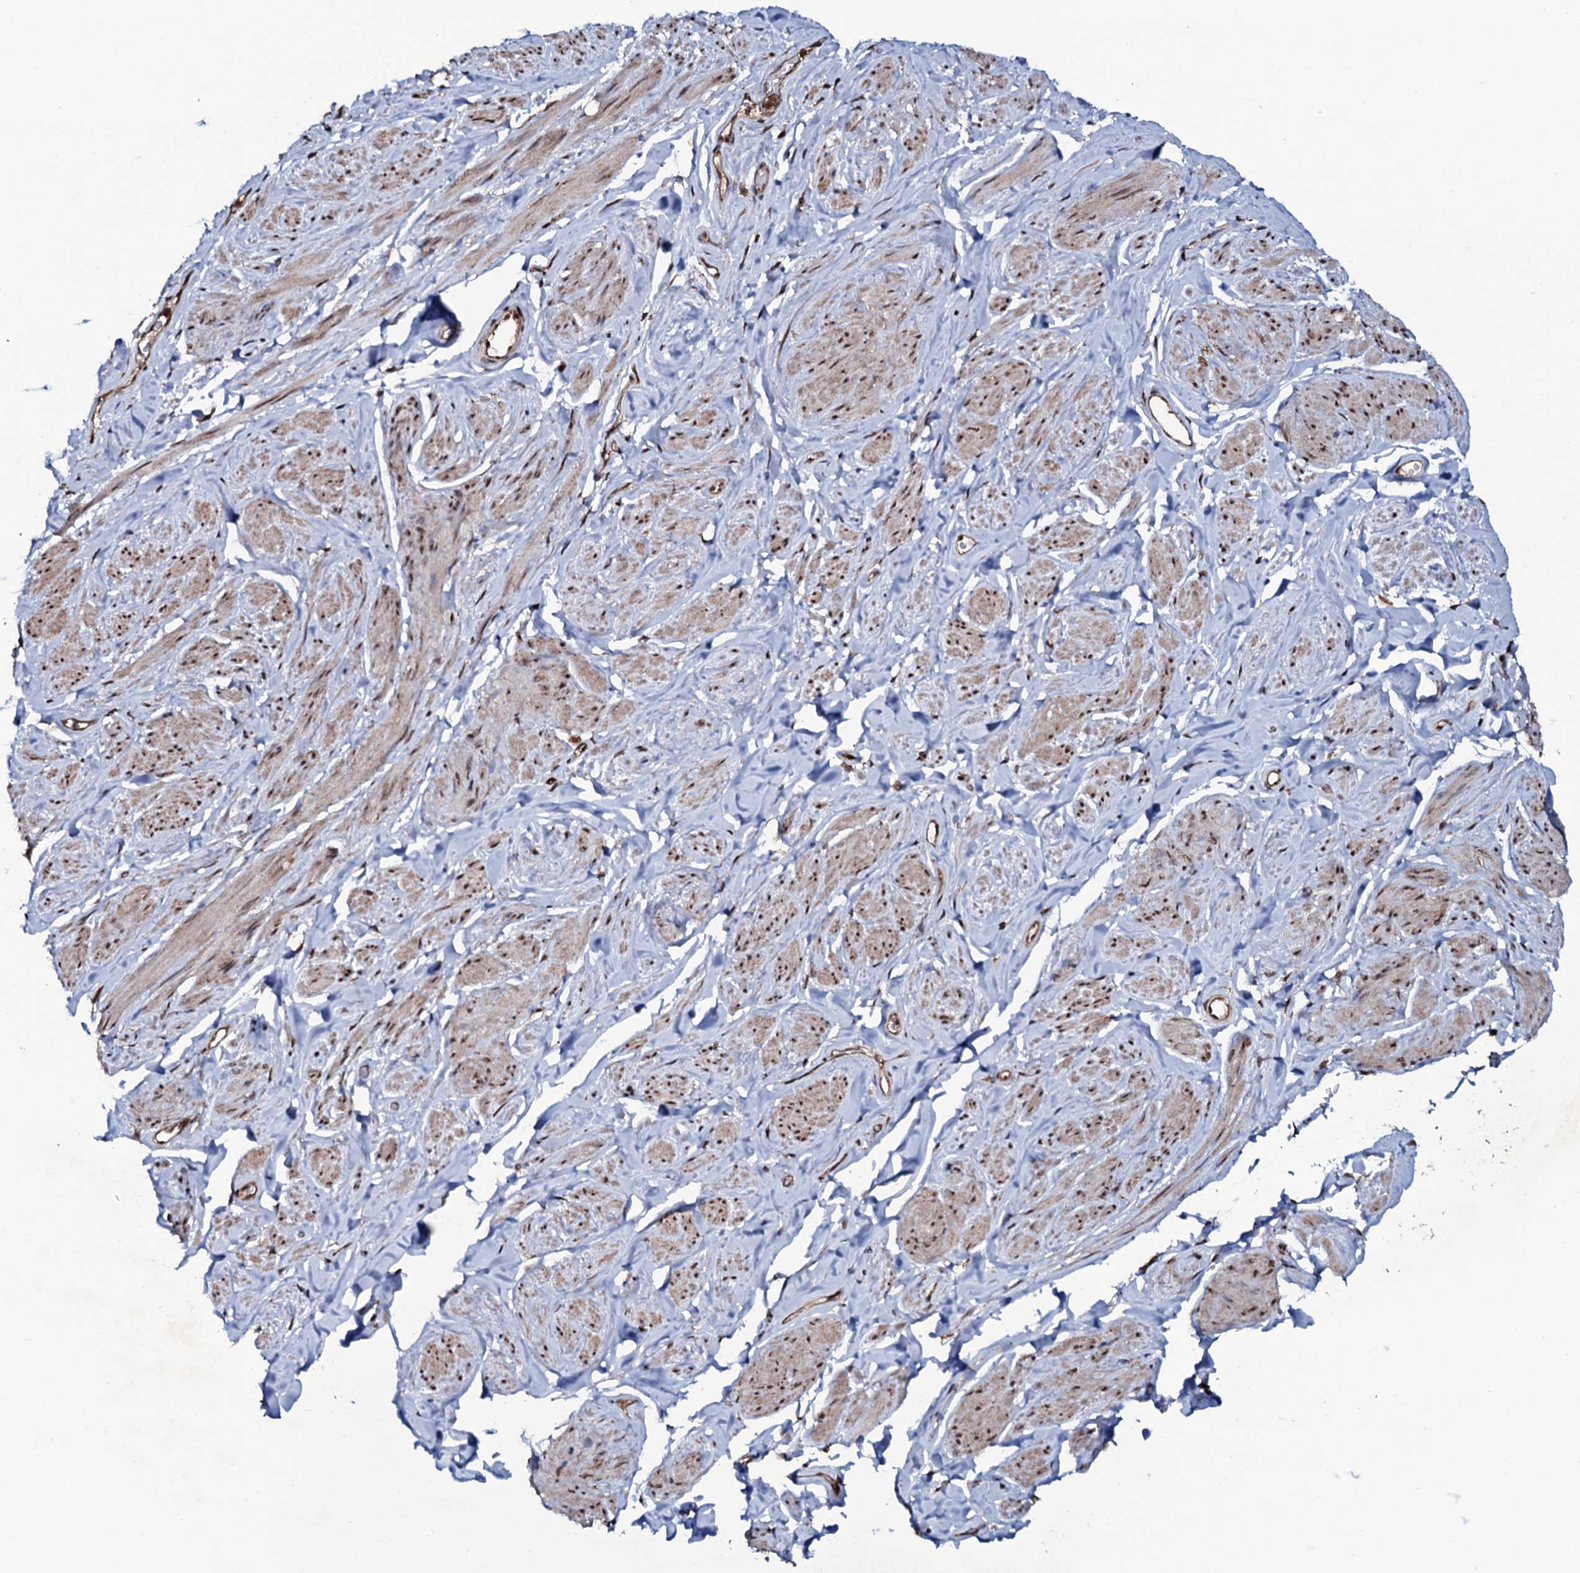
{"staining": {"intensity": "moderate", "quantity": "25%-75%", "location": "nuclear"}, "tissue": "smooth muscle", "cell_type": "Smooth muscle cells", "image_type": "normal", "snomed": [{"axis": "morphology", "description": "Normal tissue, NOS"}, {"axis": "topography", "description": "Smooth muscle"}, {"axis": "topography", "description": "Peripheral nerve tissue"}], "caption": "The micrograph reveals staining of unremarkable smooth muscle, revealing moderate nuclear protein staining (brown color) within smooth muscle cells.", "gene": "COG6", "patient": {"sex": "male", "age": 69}}